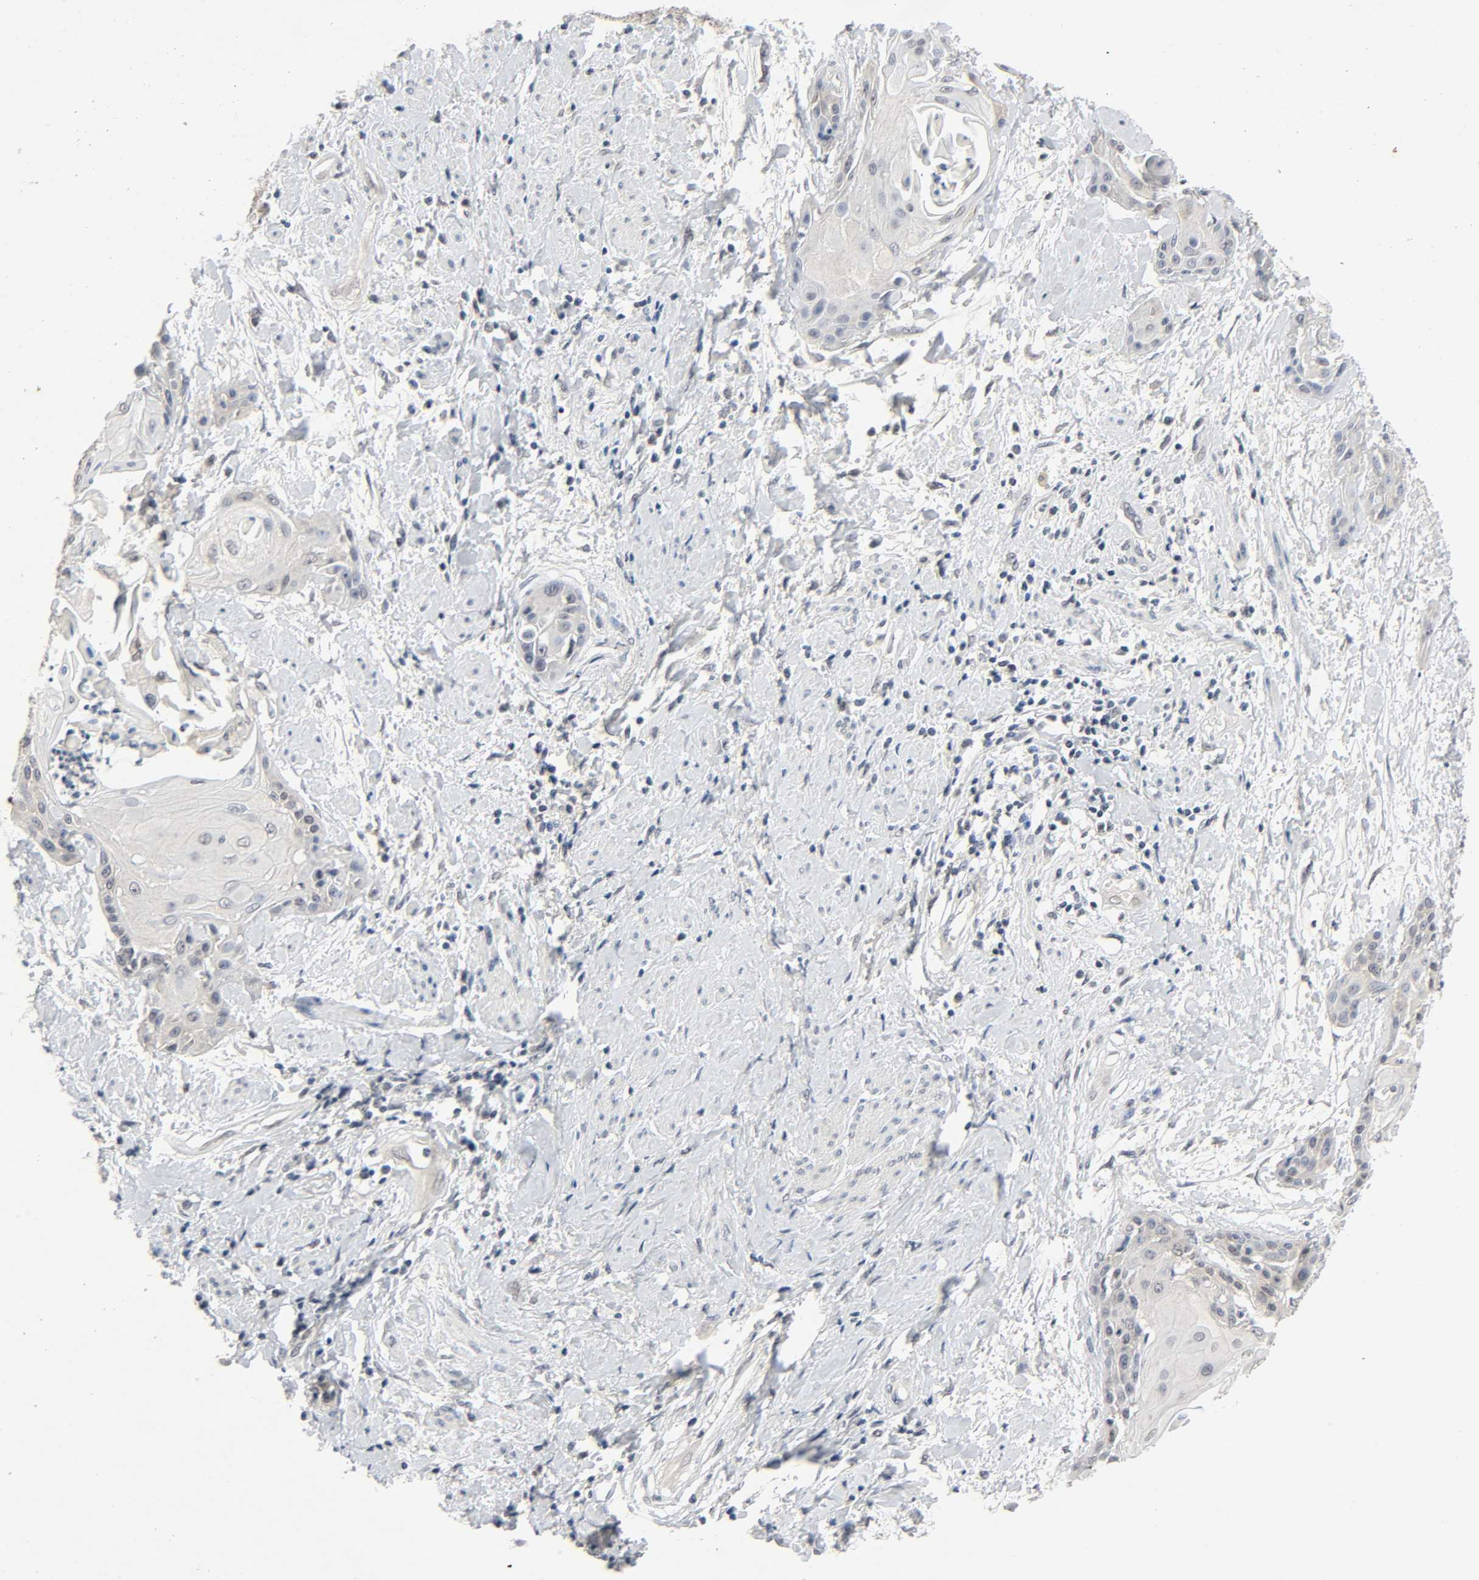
{"staining": {"intensity": "weak", "quantity": "<25%", "location": "nuclear"}, "tissue": "cervical cancer", "cell_type": "Tumor cells", "image_type": "cancer", "snomed": [{"axis": "morphology", "description": "Squamous cell carcinoma, NOS"}, {"axis": "topography", "description": "Cervix"}], "caption": "Immunohistochemistry (IHC) histopathology image of neoplastic tissue: cervical squamous cell carcinoma stained with DAB (3,3'-diaminobenzidine) reveals no significant protein staining in tumor cells.", "gene": "MAPKAPK5", "patient": {"sex": "female", "age": 57}}